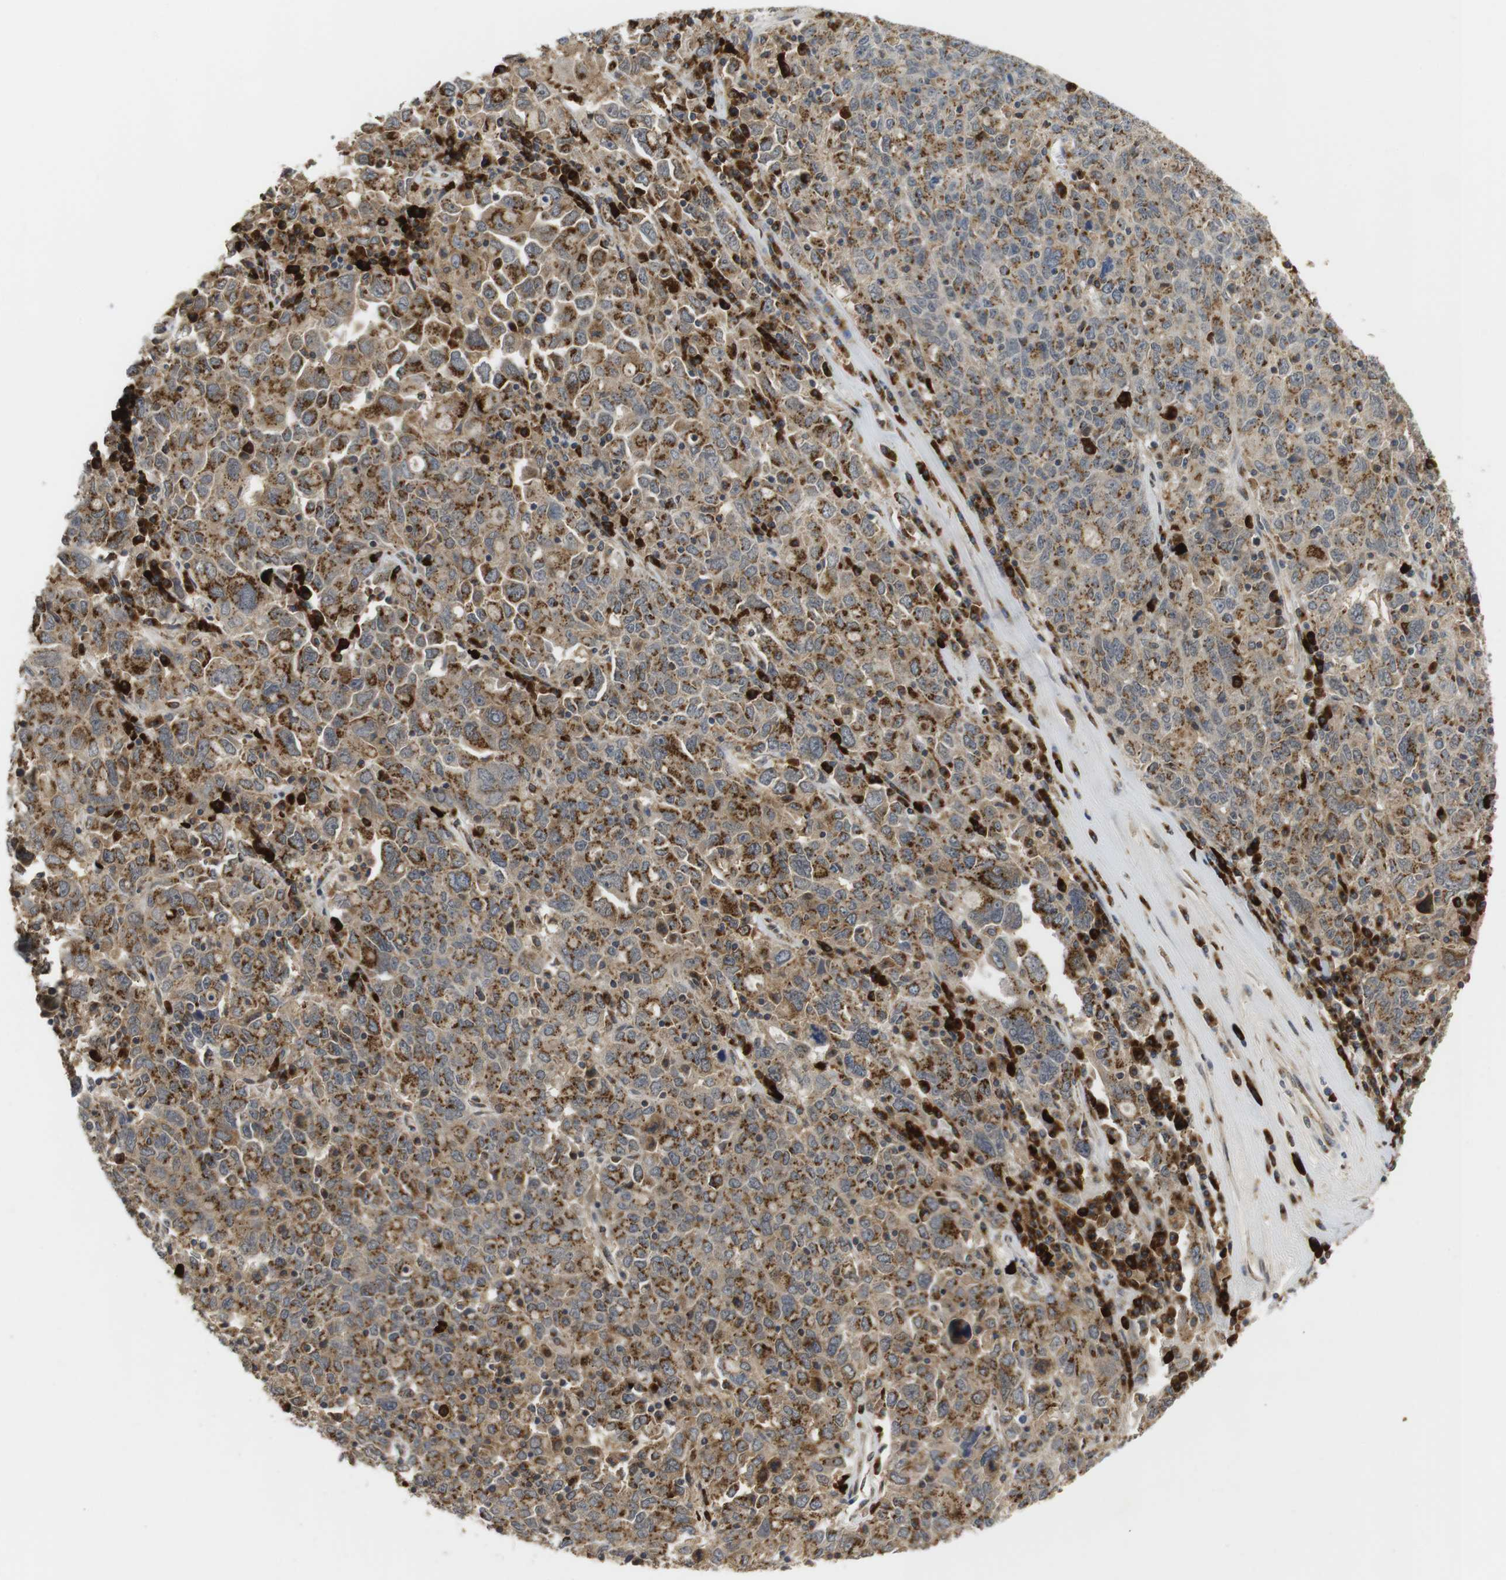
{"staining": {"intensity": "moderate", "quantity": ">75%", "location": "cytoplasmic/membranous"}, "tissue": "ovarian cancer", "cell_type": "Tumor cells", "image_type": "cancer", "snomed": [{"axis": "morphology", "description": "Carcinoma, endometroid"}, {"axis": "topography", "description": "Ovary"}], "caption": "This histopathology image exhibits immunohistochemistry staining of human ovarian cancer (endometroid carcinoma), with medium moderate cytoplasmic/membranous positivity in approximately >75% of tumor cells.", "gene": "ZFPL1", "patient": {"sex": "female", "age": 62}}